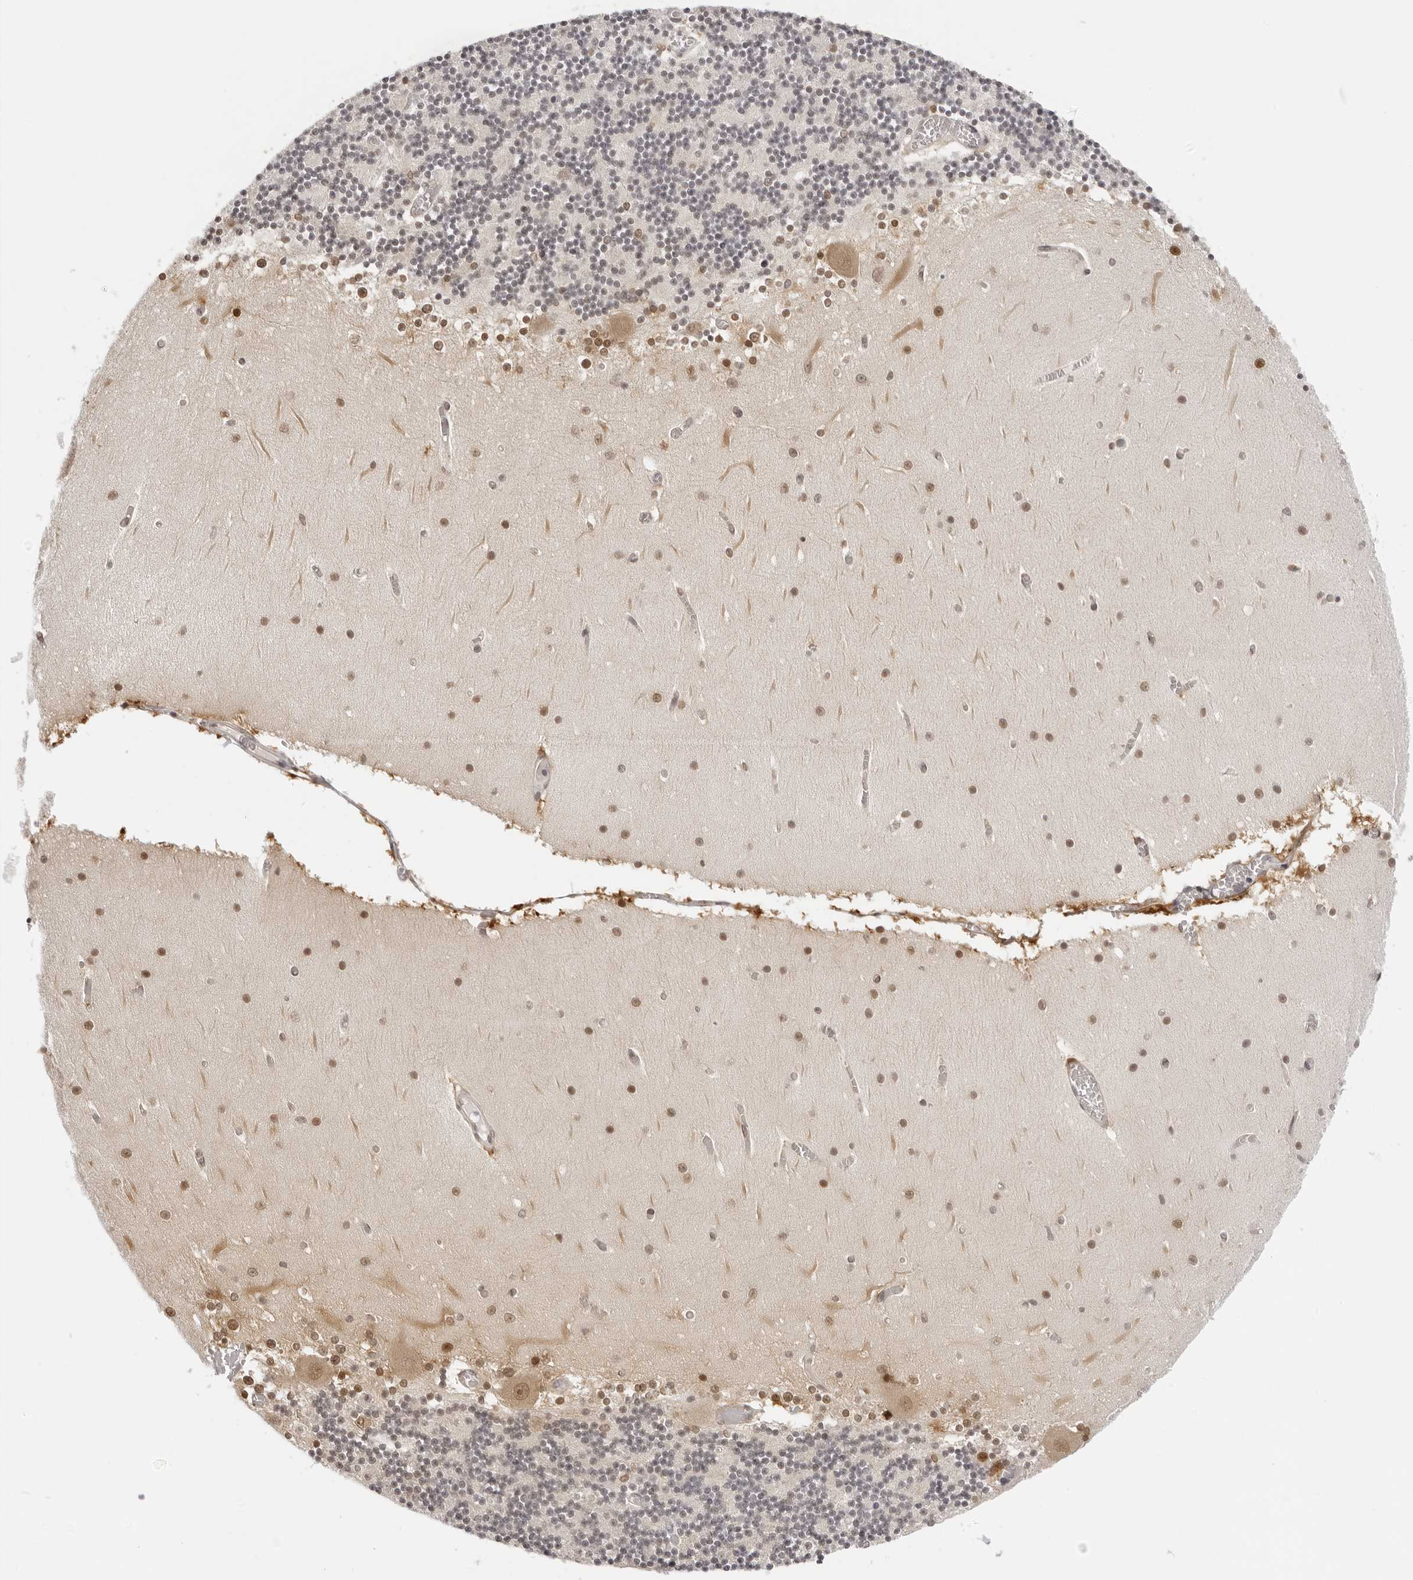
{"staining": {"intensity": "negative", "quantity": "none", "location": "none"}, "tissue": "cerebellum", "cell_type": "Cells in granular layer", "image_type": "normal", "snomed": [{"axis": "morphology", "description": "Normal tissue, NOS"}, {"axis": "topography", "description": "Cerebellum"}], "caption": "This is a photomicrograph of immunohistochemistry (IHC) staining of benign cerebellum, which shows no staining in cells in granular layer.", "gene": "WDR77", "patient": {"sex": "female", "age": 28}}